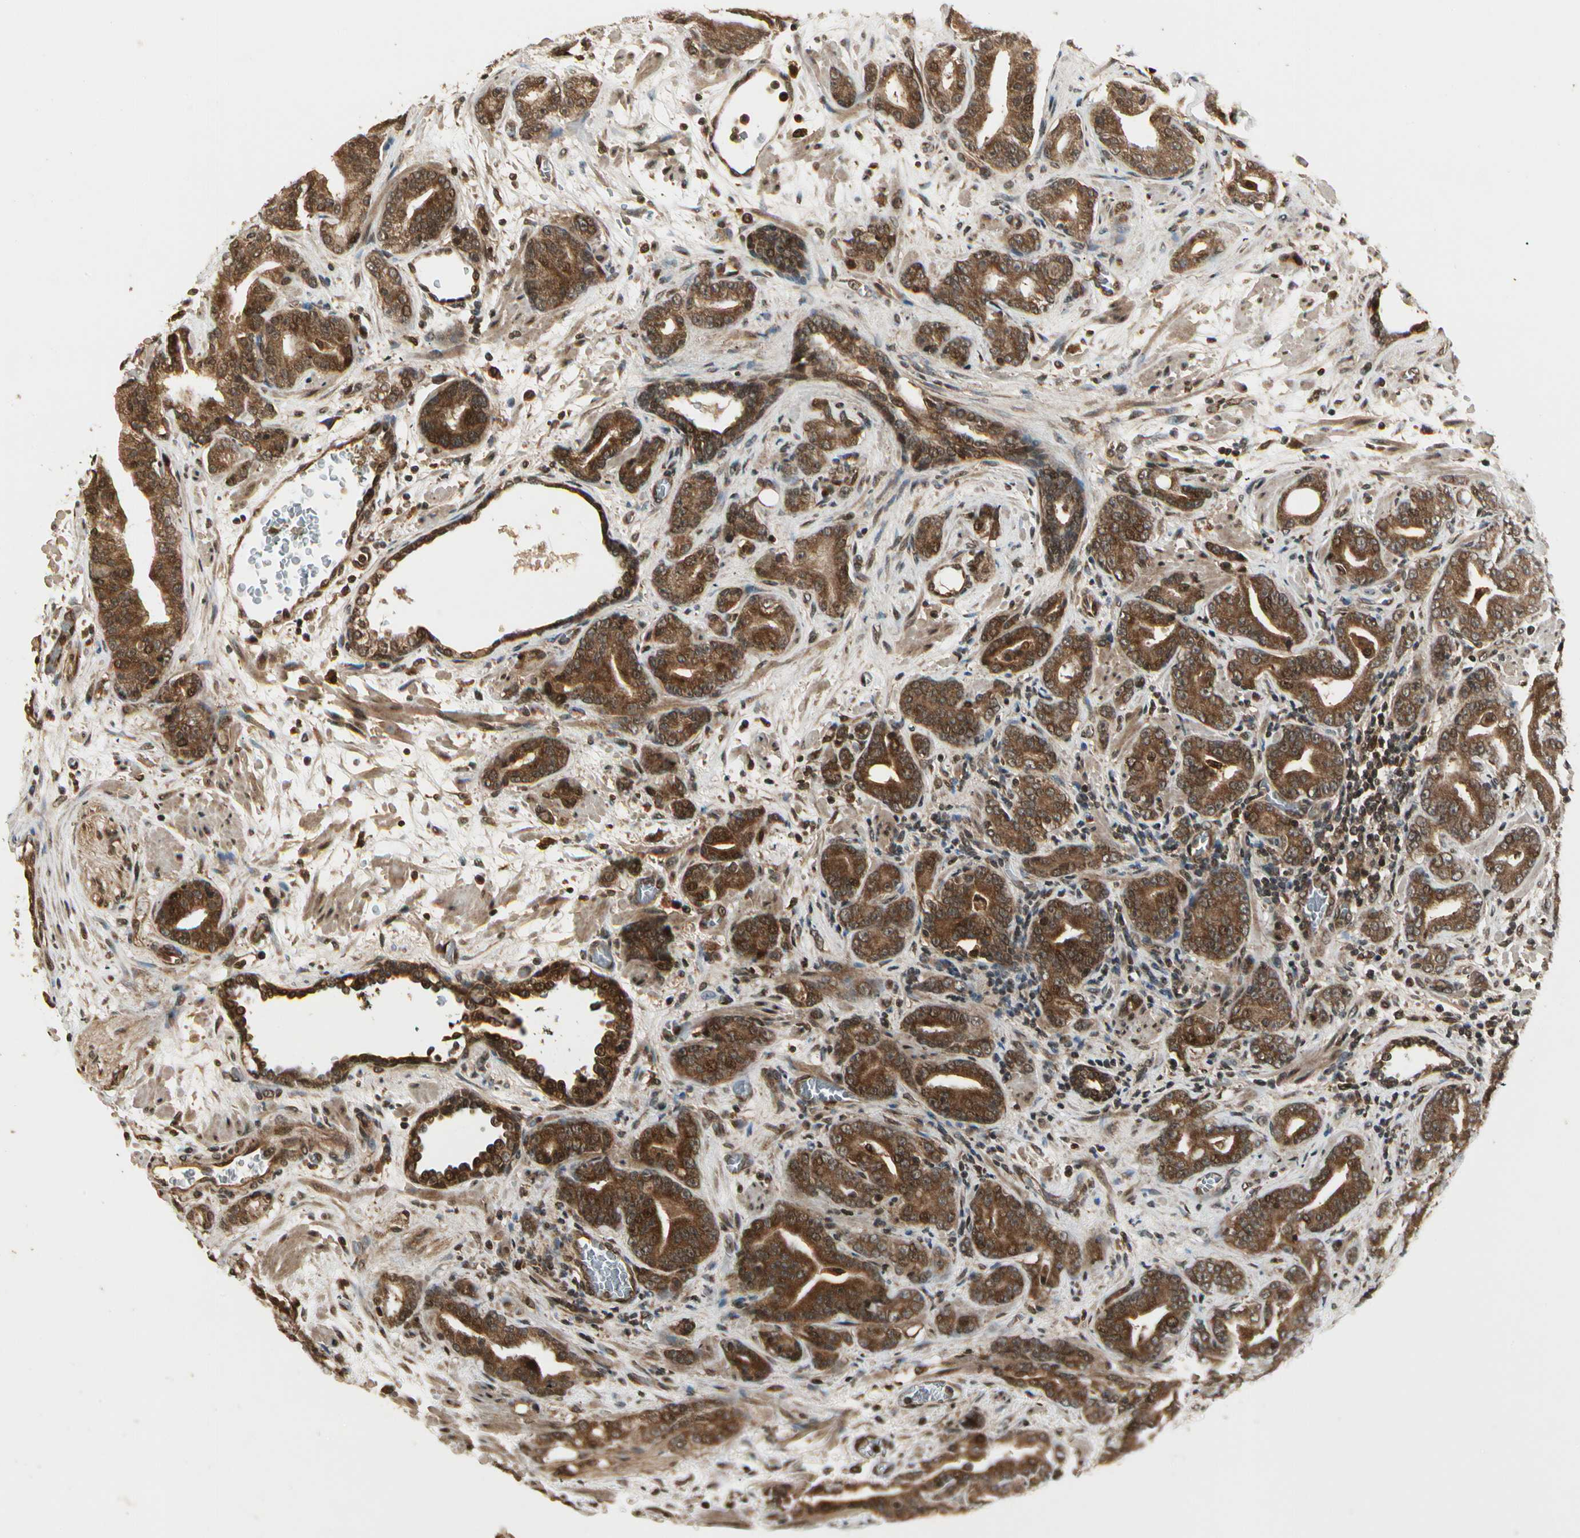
{"staining": {"intensity": "strong", "quantity": ">75%", "location": "cytoplasmic/membranous"}, "tissue": "prostate cancer", "cell_type": "Tumor cells", "image_type": "cancer", "snomed": [{"axis": "morphology", "description": "Adenocarcinoma, Low grade"}, {"axis": "topography", "description": "Prostate"}], "caption": "Immunohistochemistry staining of prostate low-grade adenocarcinoma, which exhibits high levels of strong cytoplasmic/membranous positivity in approximately >75% of tumor cells indicating strong cytoplasmic/membranous protein positivity. The staining was performed using DAB (brown) for protein detection and nuclei were counterstained in hematoxylin (blue).", "gene": "GLUL", "patient": {"sex": "male", "age": 63}}